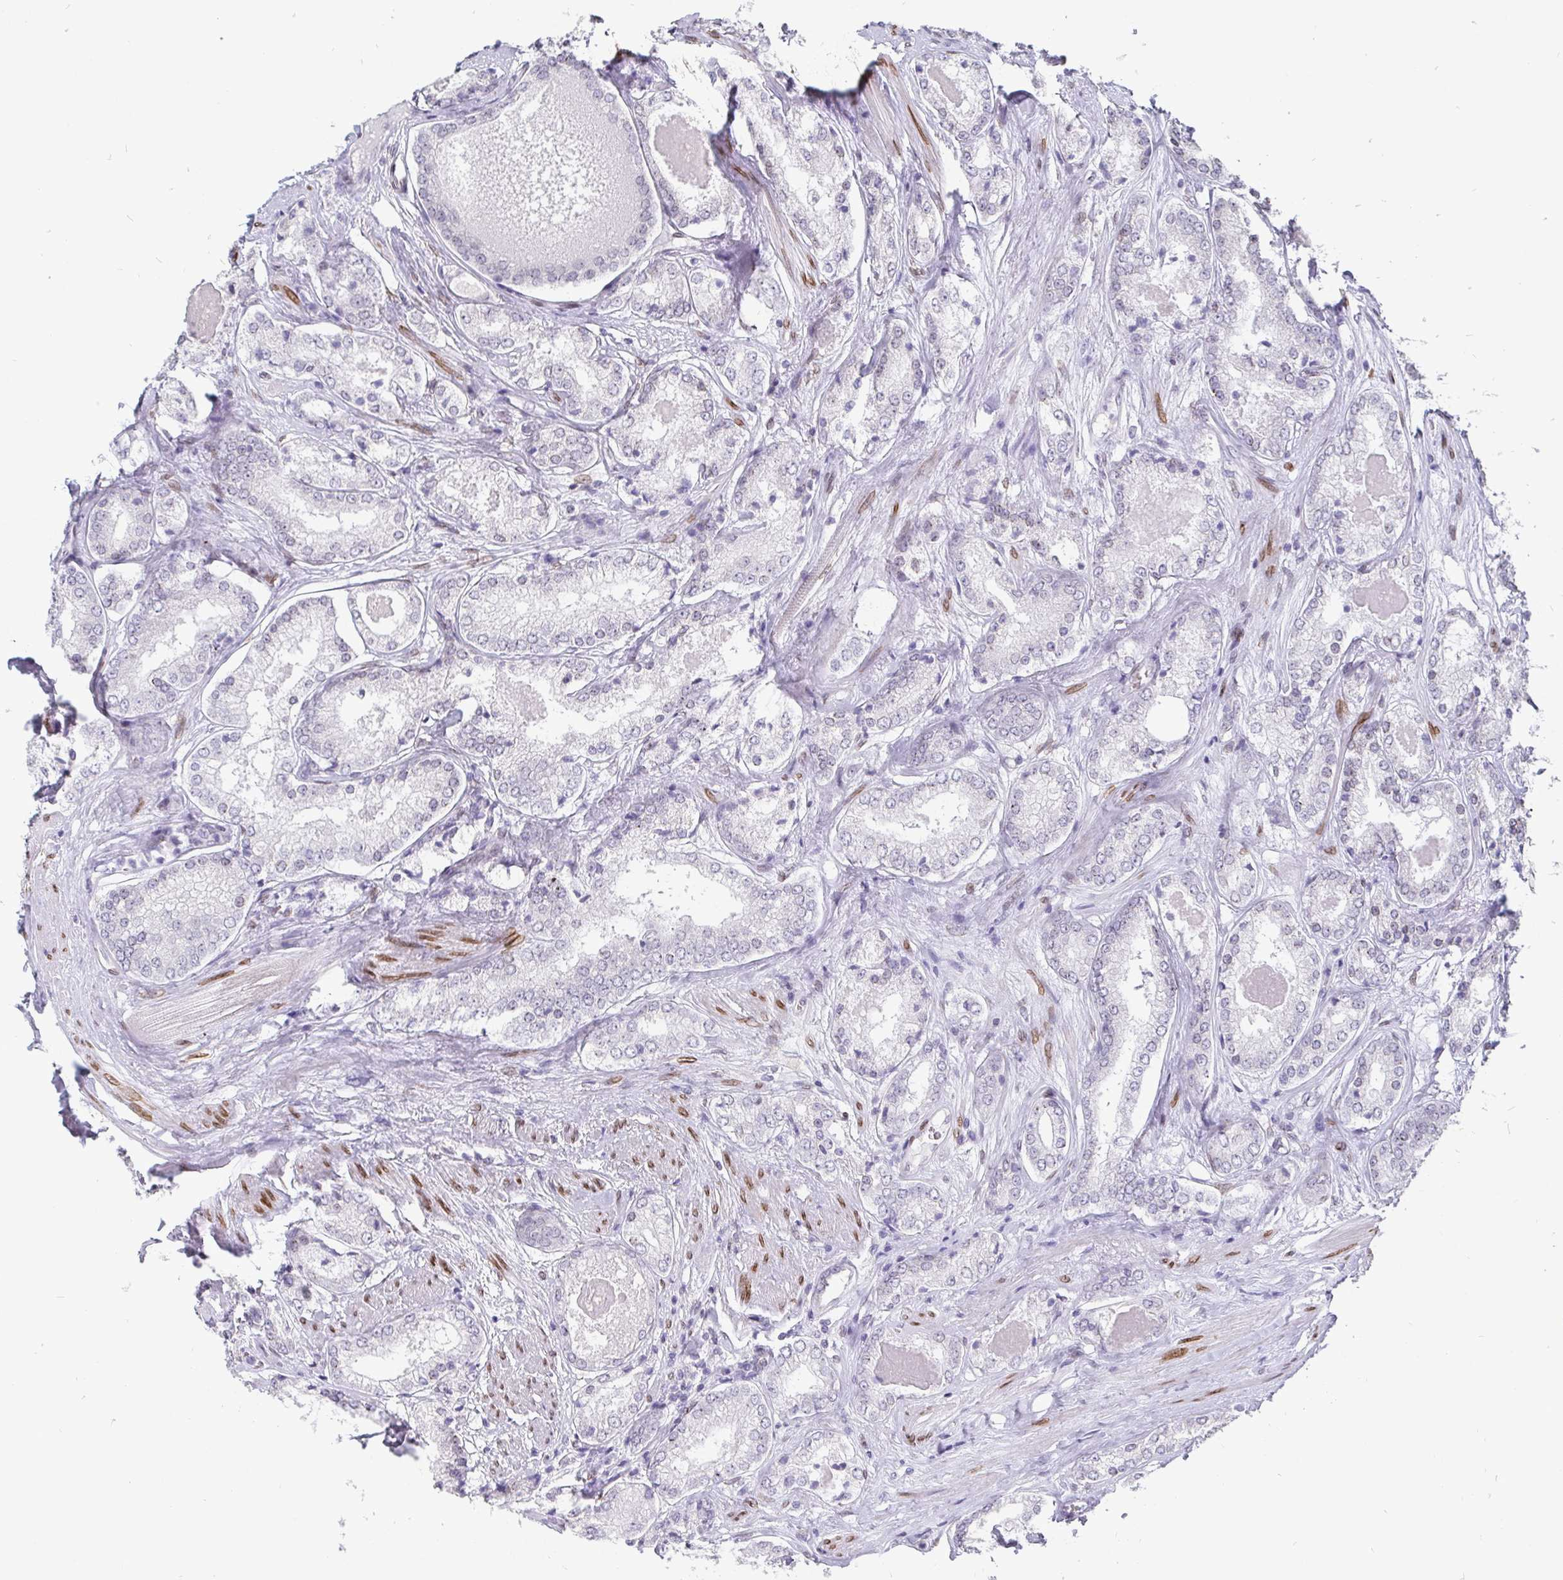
{"staining": {"intensity": "negative", "quantity": "none", "location": "none"}, "tissue": "prostate cancer", "cell_type": "Tumor cells", "image_type": "cancer", "snomed": [{"axis": "morphology", "description": "Adenocarcinoma, NOS"}, {"axis": "morphology", "description": "Adenocarcinoma, Low grade"}, {"axis": "topography", "description": "Prostate"}], "caption": "Adenocarcinoma (low-grade) (prostate) was stained to show a protein in brown. There is no significant positivity in tumor cells.", "gene": "EMD", "patient": {"sex": "male", "age": 68}}